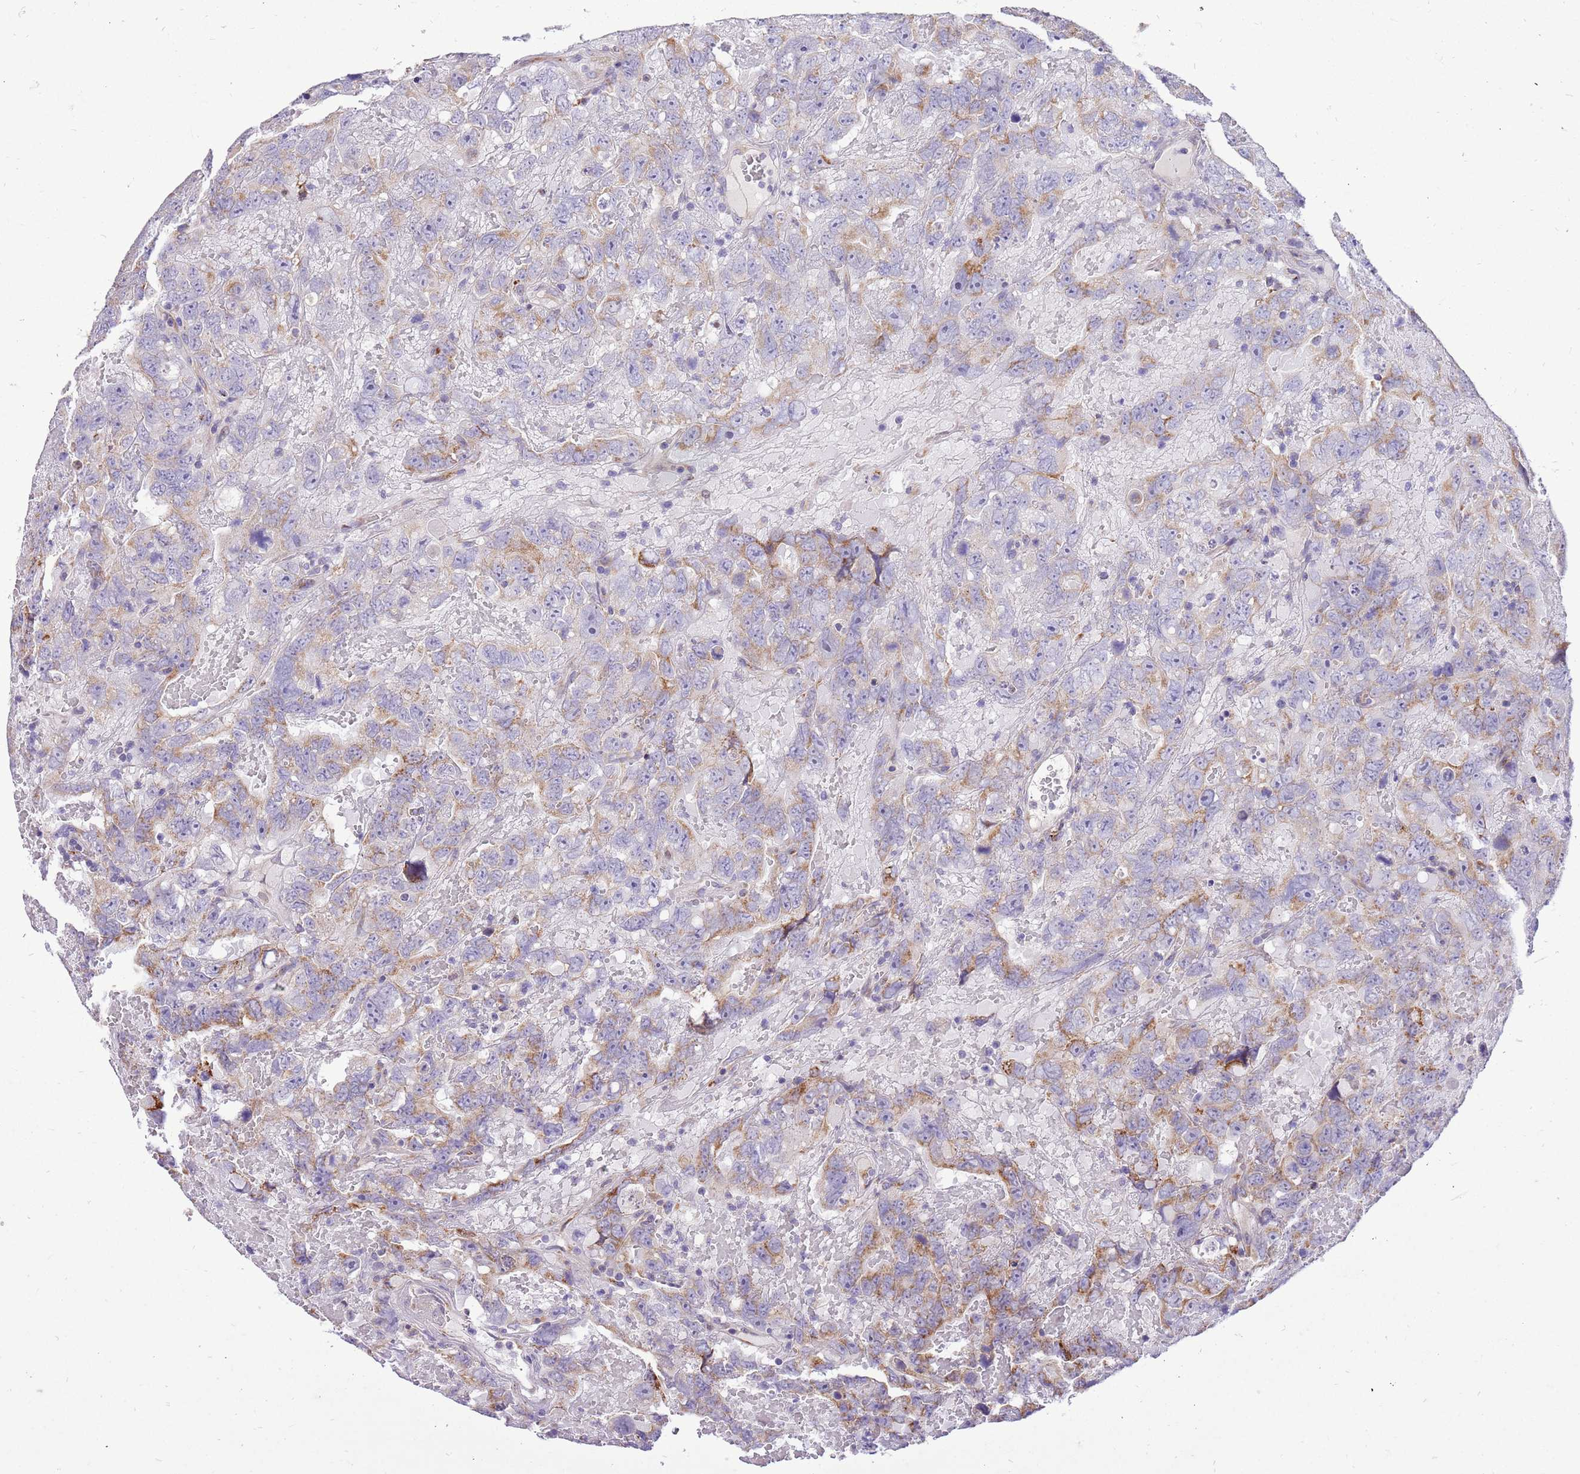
{"staining": {"intensity": "moderate", "quantity": "25%-75%", "location": "cytoplasmic/membranous"}, "tissue": "testis cancer", "cell_type": "Tumor cells", "image_type": "cancer", "snomed": [{"axis": "morphology", "description": "Carcinoma, Embryonal, NOS"}, {"axis": "topography", "description": "Testis"}], "caption": "Immunohistochemistry photomicrograph of human testis embryonal carcinoma stained for a protein (brown), which exhibits medium levels of moderate cytoplasmic/membranous staining in about 25%-75% of tumor cells.", "gene": "COX17", "patient": {"sex": "male", "age": 45}}